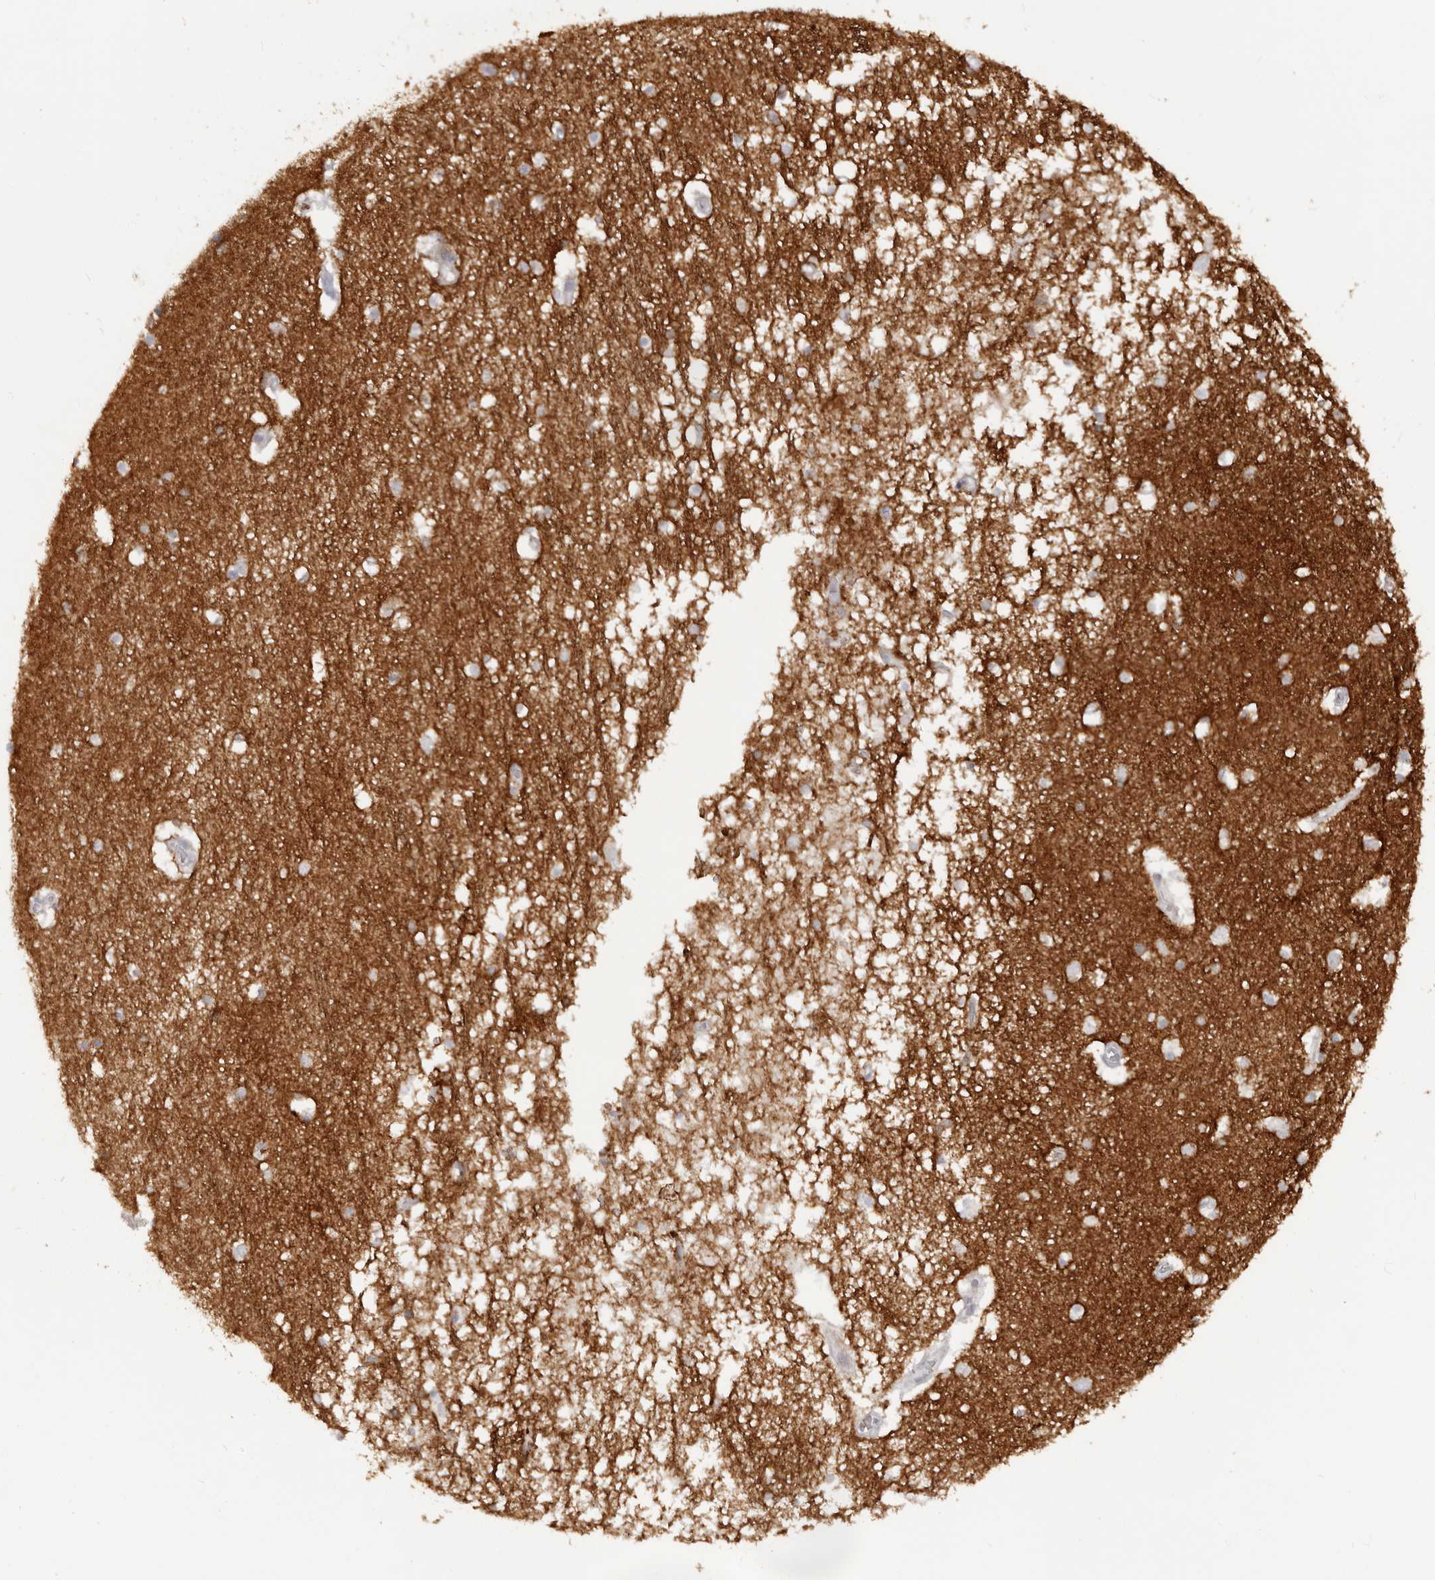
{"staining": {"intensity": "negative", "quantity": "none", "location": "none"}, "tissue": "hippocampus", "cell_type": "Glial cells", "image_type": "normal", "snomed": [{"axis": "morphology", "description": "Normal tissue, NOS"}, {"axis": "topography", "description": "Hippocampus"}], "caption": "Unremarkable hippocampus was stained to show a protein in brown. There is no significant positivity in glial cells. (Brightfield microscopy of DAB (3,3'-diaminobenzidine) immunohistochemistry (IHC) at high magnification).", "gene": "TNR", "patient": {"sex": "male", "age": 70}}